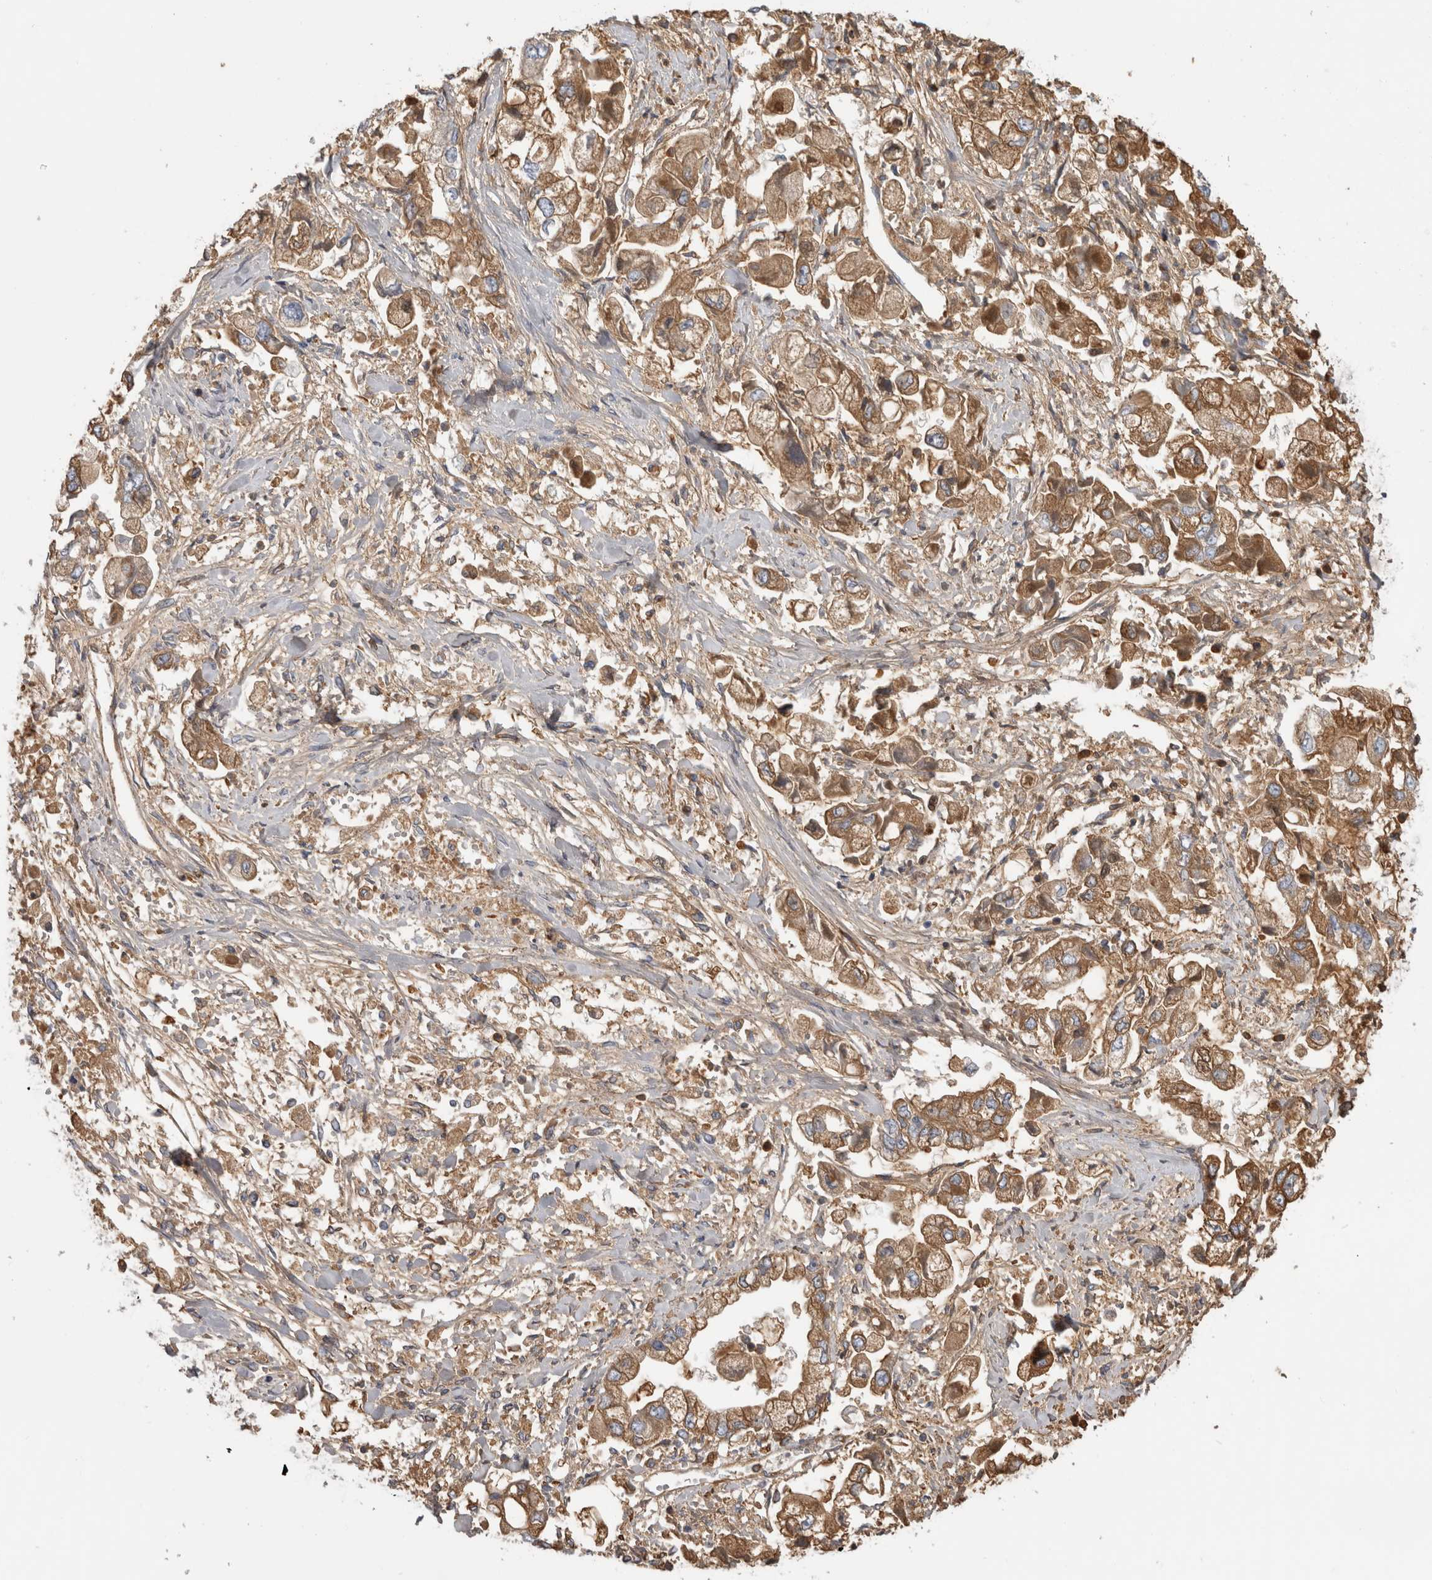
{"staining": {"intensity": "moderate", "quantity": ">75%", "location": "cytoplasmic/membranous"}, "tissue": "stomach cancer", "cell_type": "Tumor cells", "image_type": "cancer", "snomed": [{"axis": "morphology", "description": "Normal tissue, NOS"}, {"axis": "morphology", "description": "Adenocarcinoma, NOS"}, {"axis": "topography", "description": "Stomach"}], "caption": "About >75% of tumor cells in human stomach cancer (adenocarcinoma) show moderate cytoplasmic/membranous protein expression as visualized by brown immunohistochemical staining.", "gene": "TBCE", "patient": {"sex": "male", "age": 62}}